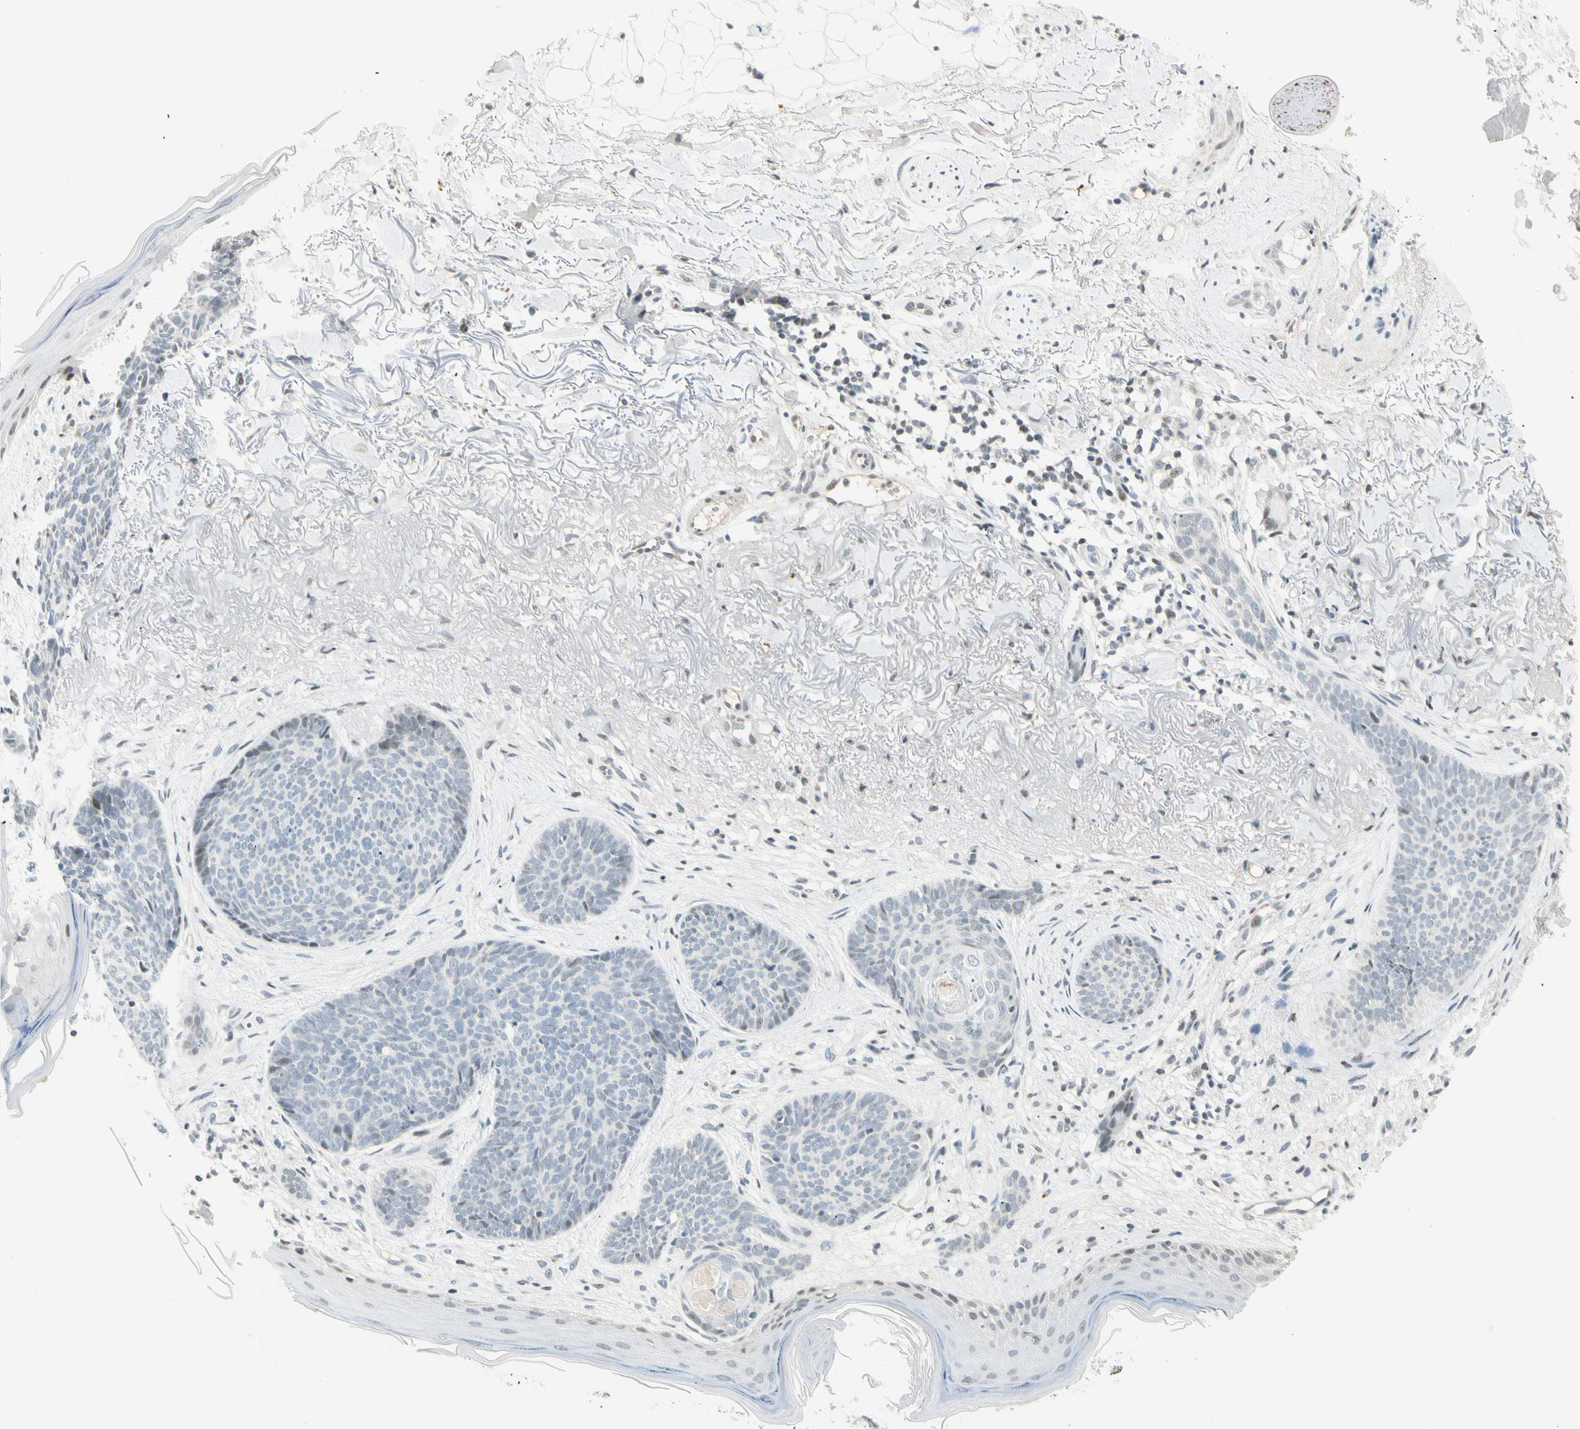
{"staining": {"intensity": "weak", "quantity": "<25%", "location": "nuclear"}, "tissue": "skin cancer", "cell_type": "Tumor cells", "image_type": "cancer", "snomed": [{"axis": "morphology", "description": "Normal tissue, NOS"}, {"axis": "morphology", "description": "Basal cell carcinoma"}, {"axis": "topography", "description": "Skin"}], "caption": "This photomicrograph is of basal cell carcinoma (skin) stained with immunohistochemistry to label a protein in brown with the nuclei are counter-stained blue. There is no positivity in tumor cells.", "gene": "SMAD3", "patient": {"sex": "female", "age": 70}}